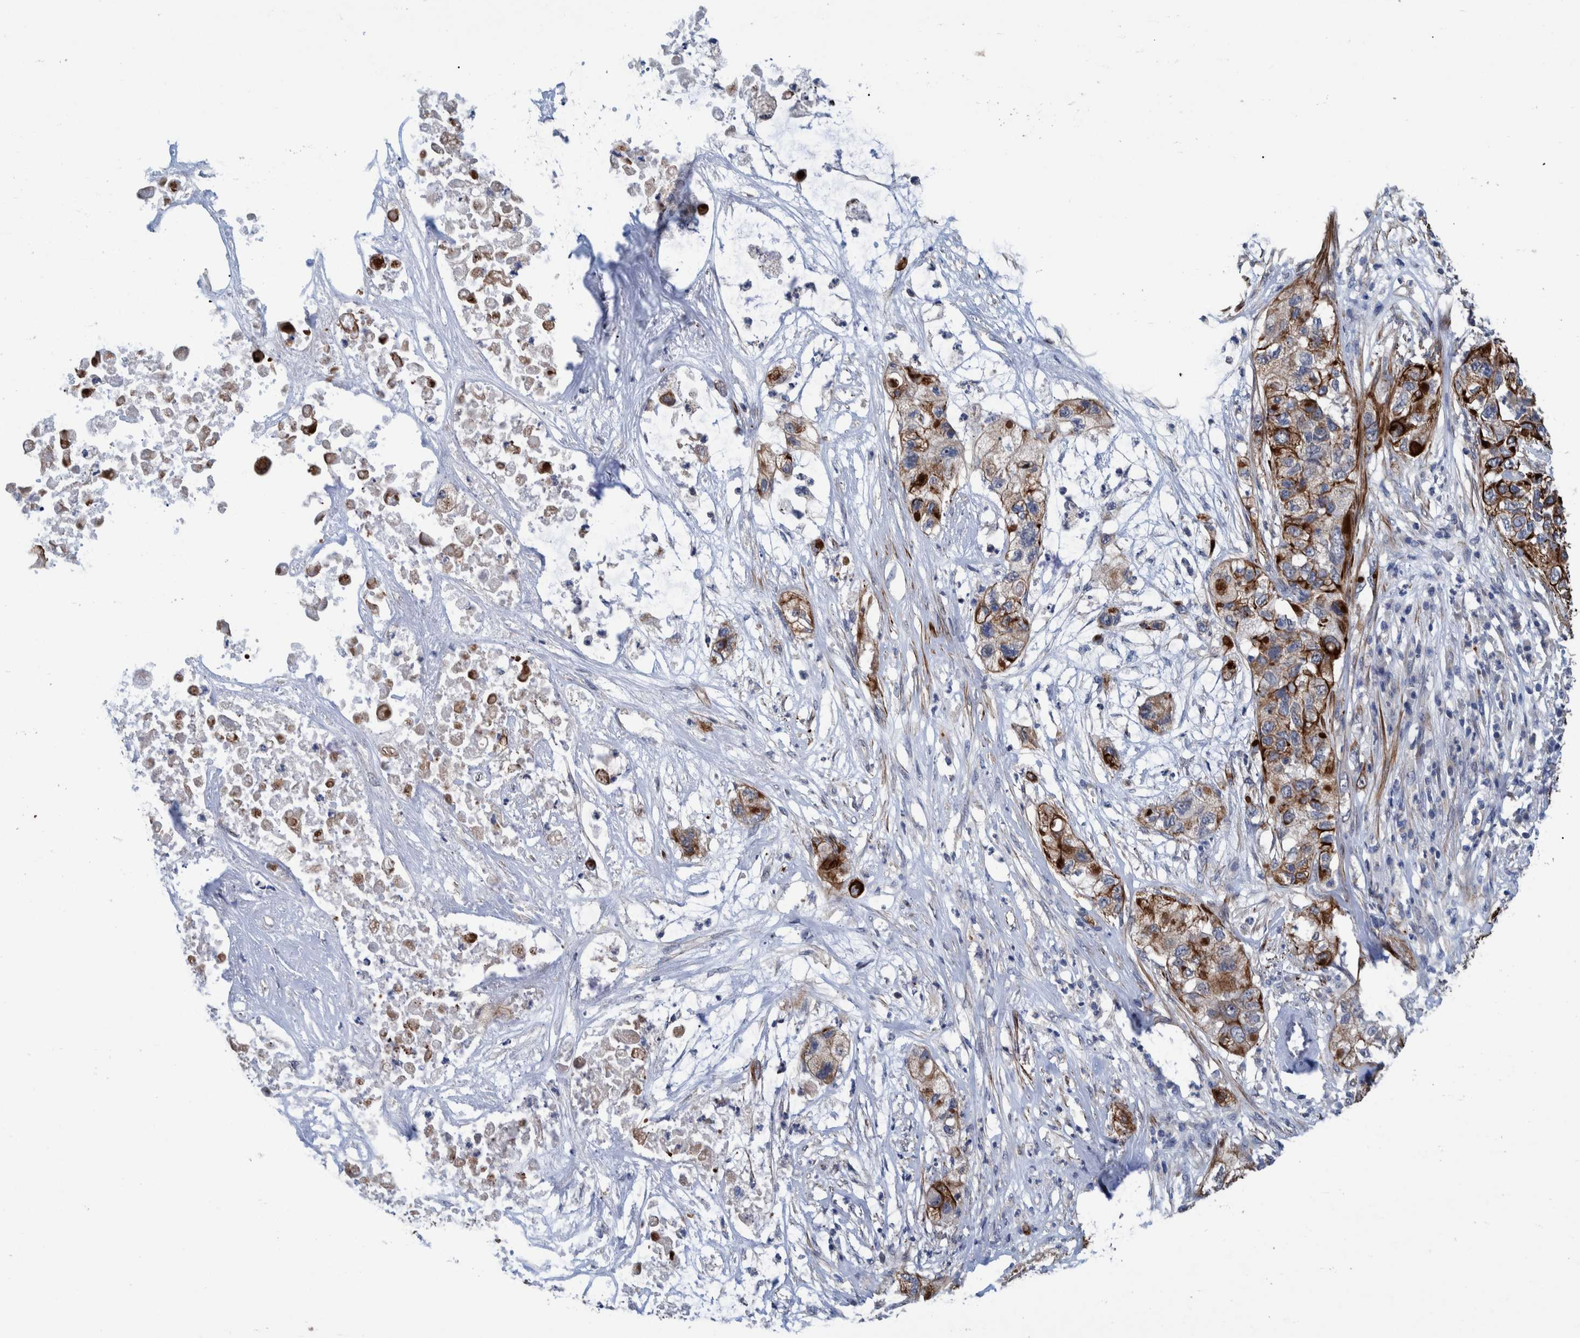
{"staining": {"intensity": "moderate", "quantity": ">75%", "location": "cytoplasmic/membranous"}, "tissue": "pancreatic cancer", "cell_type": "Tumor cells", "image_type": "cancer", "snomed": [{"axis": "morphology", "description": "Adenocarcinoma, NOS"}, {"axis": "topography", "description": "Pancreas"}], "caption": "Protein expression by immunohistochemistry displays moderate cytoplasmic/membranous positivity in about >75% of tumor cells in pancreatic adenocarcinoma.", "gene": "MKS1", "patient": {"sex": "female", "age": 78}}